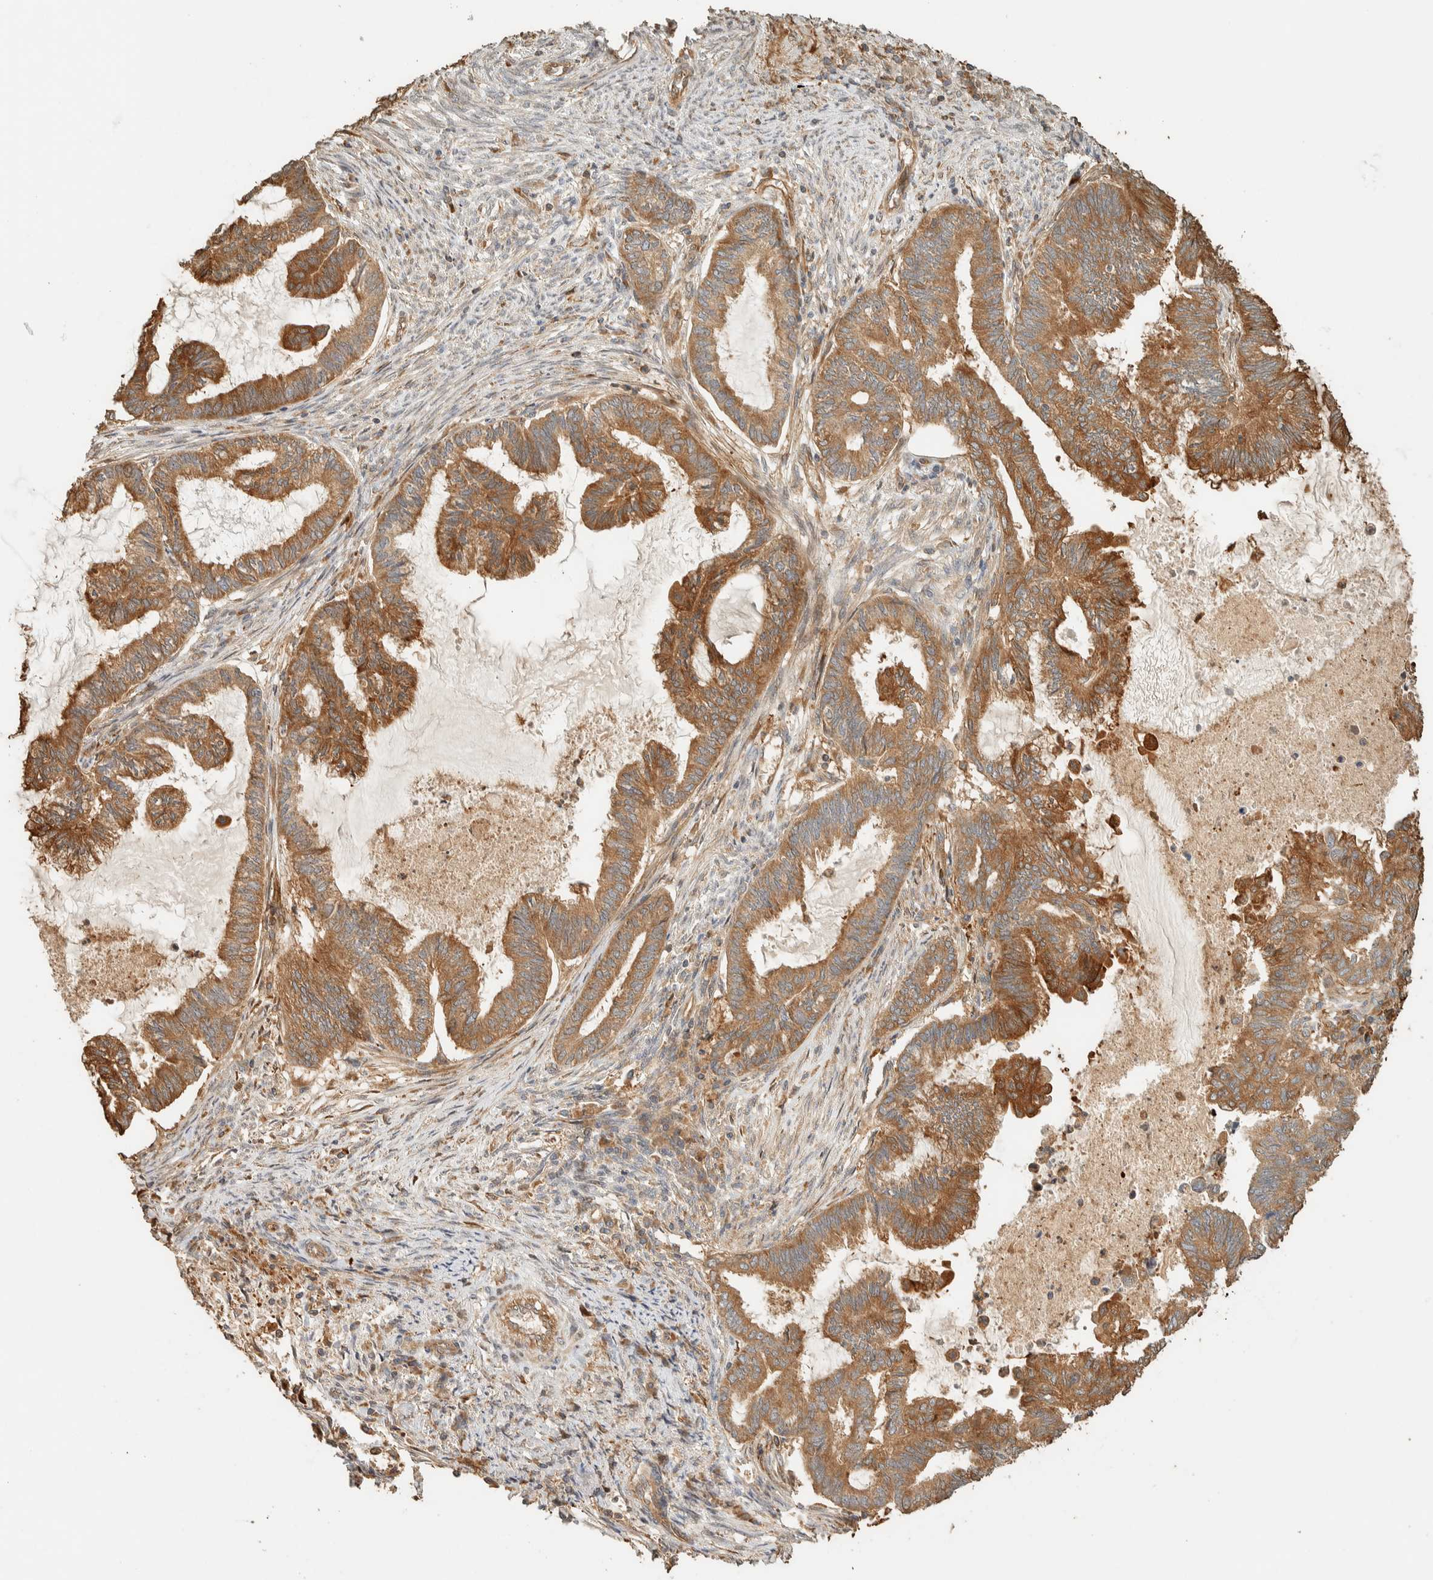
{"staining": {"intensity": "moderate", "quantity": ">75%", "location": "cytoplasmic/membranous"}, "tissue": "endometrial cancer", "cell_type": "Tumor cells", "image_type": "cancer", "snomed": [{"axis": "morphology", "description": "Adenocarcinoma, NOS"}, {"axis": "topography", "description": "Endometrium"}], "caption": "A medium amount of moderate cytoplasmic/membranous staining is seen in approximately >75% of tumor cells in endometrial adenocarcinoma tissue. (DAB = brown stain, brightfield microscopy at high magnification).", "gene": "EXOC7", "patient": {"sex": "female", "age": 86}}